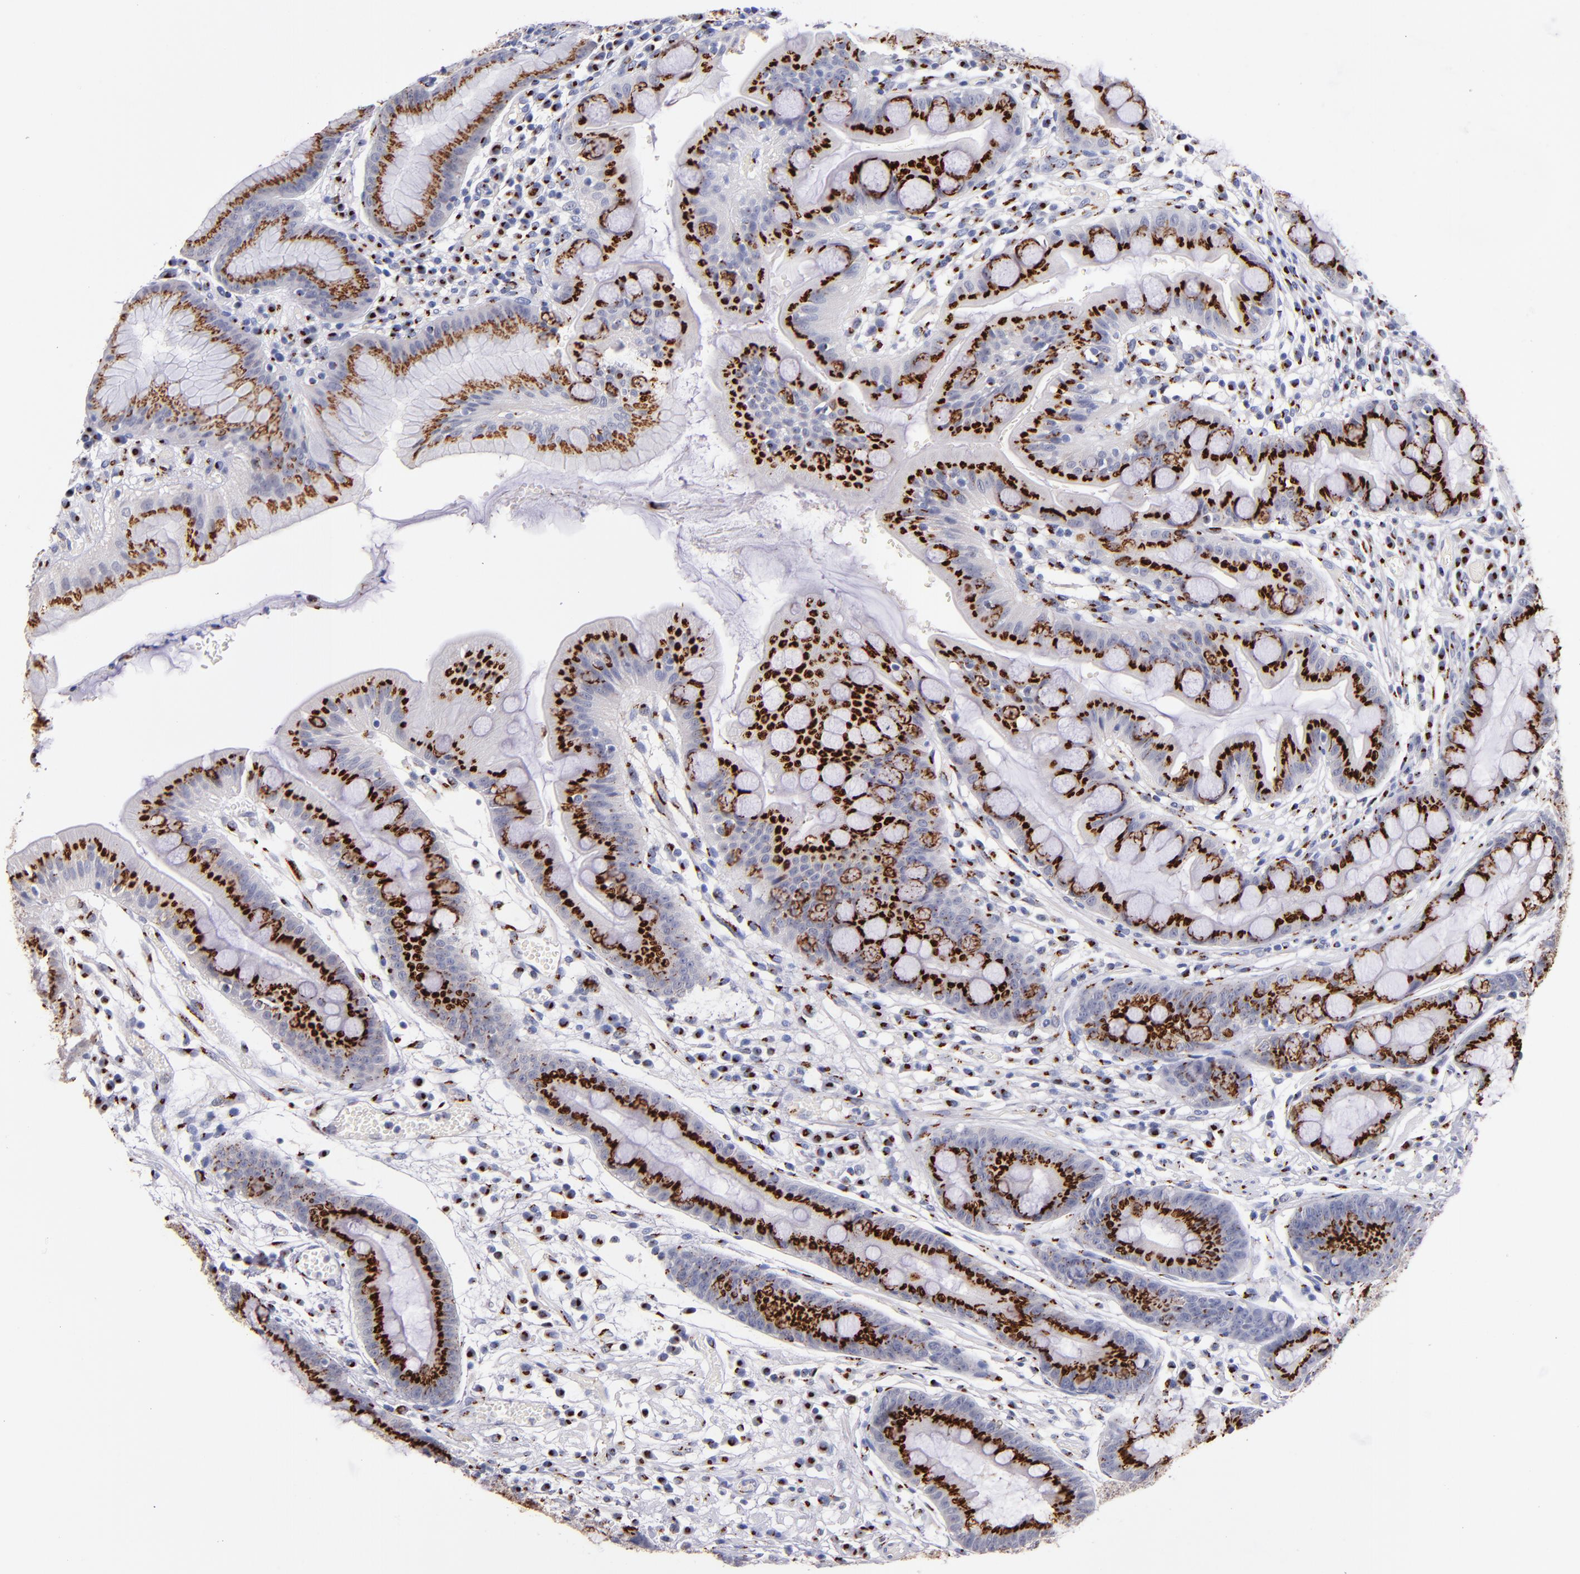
{"staining": {"intensity": "strong", "quantity": ">75%", "location": "cytoplasmic/membranous"}, "tissue": "stomach", "cell_type": "Glandular cells", "image_type": "normal", "snomed": [{"axis": "morphology", "description": "Normal tissue, NOS"}, {"axis": "morphology", "description": "Inflammation, NOS"}, {"axis": "topography", "description": "Stomach, lower"}], "caption": "A photomicrograph of human stomach stained for a protein reveals strong cytoplasmic/membranous brown staining in glandular cells.", "gene": "GOLIM4", "patient": {"sex": "male", "age": 59}}